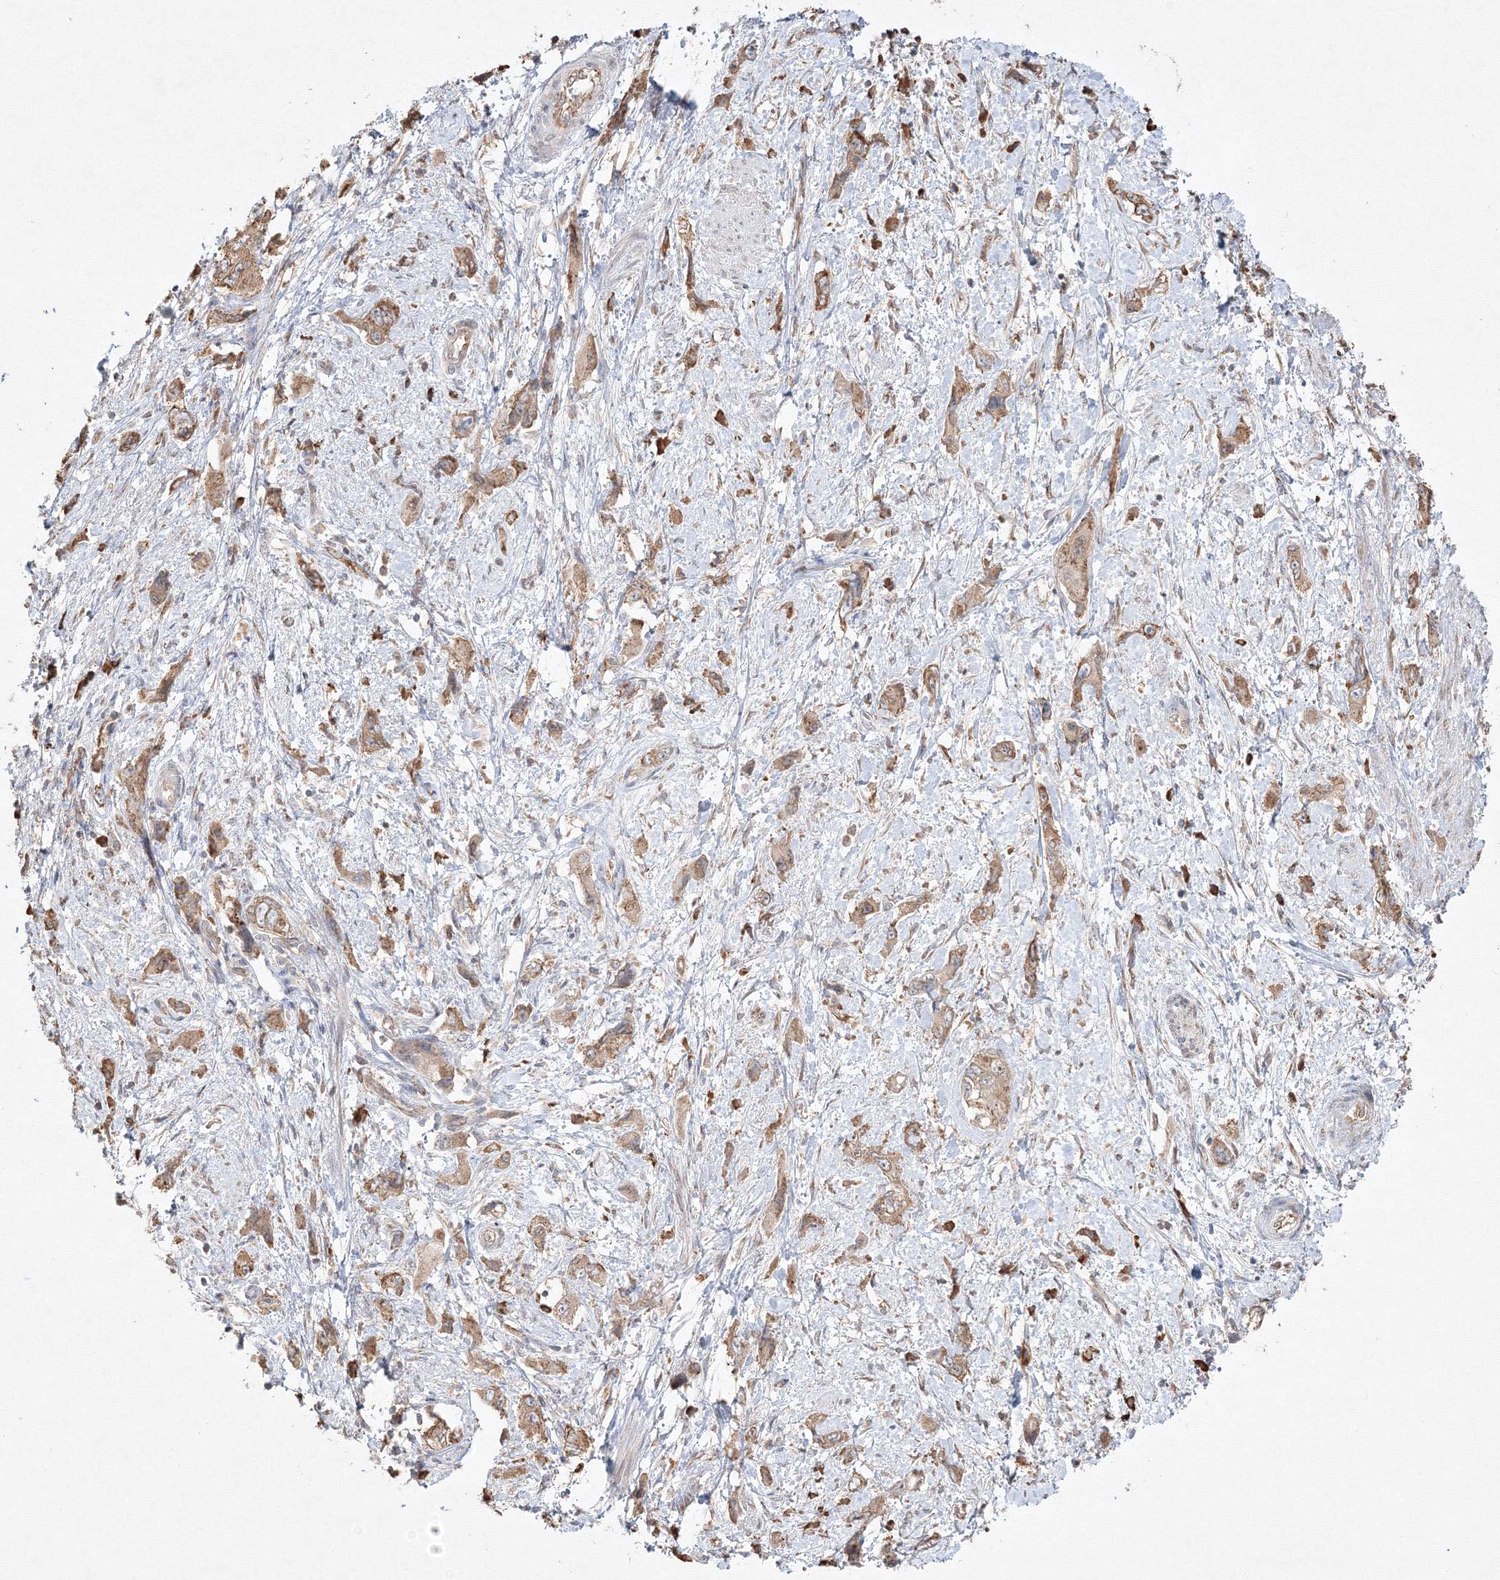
{"staining": {"intensity": "moderate", "quantity": ">75%", "location": "cytoplasmic/membranous"}, "tissue": "pancreatic cancer", "cell_type": "Tumor cells", "image_type": "cancer", "snomed": [{"axis": "morphology", "description": "Adenocarcinoma, NOS"}, {"axis": "topography", "description": "Pancreas"}], "caption": "Protein expression analysis of human pancreatic cancer reveals moderate cytoplasmic/membranous staining in approximately >75% of tumor cells. (DAB IHC with brightfield microscopy, high magnification).", "gene": "FBXL8", "patient": {"sex": "female", "age": 73}}